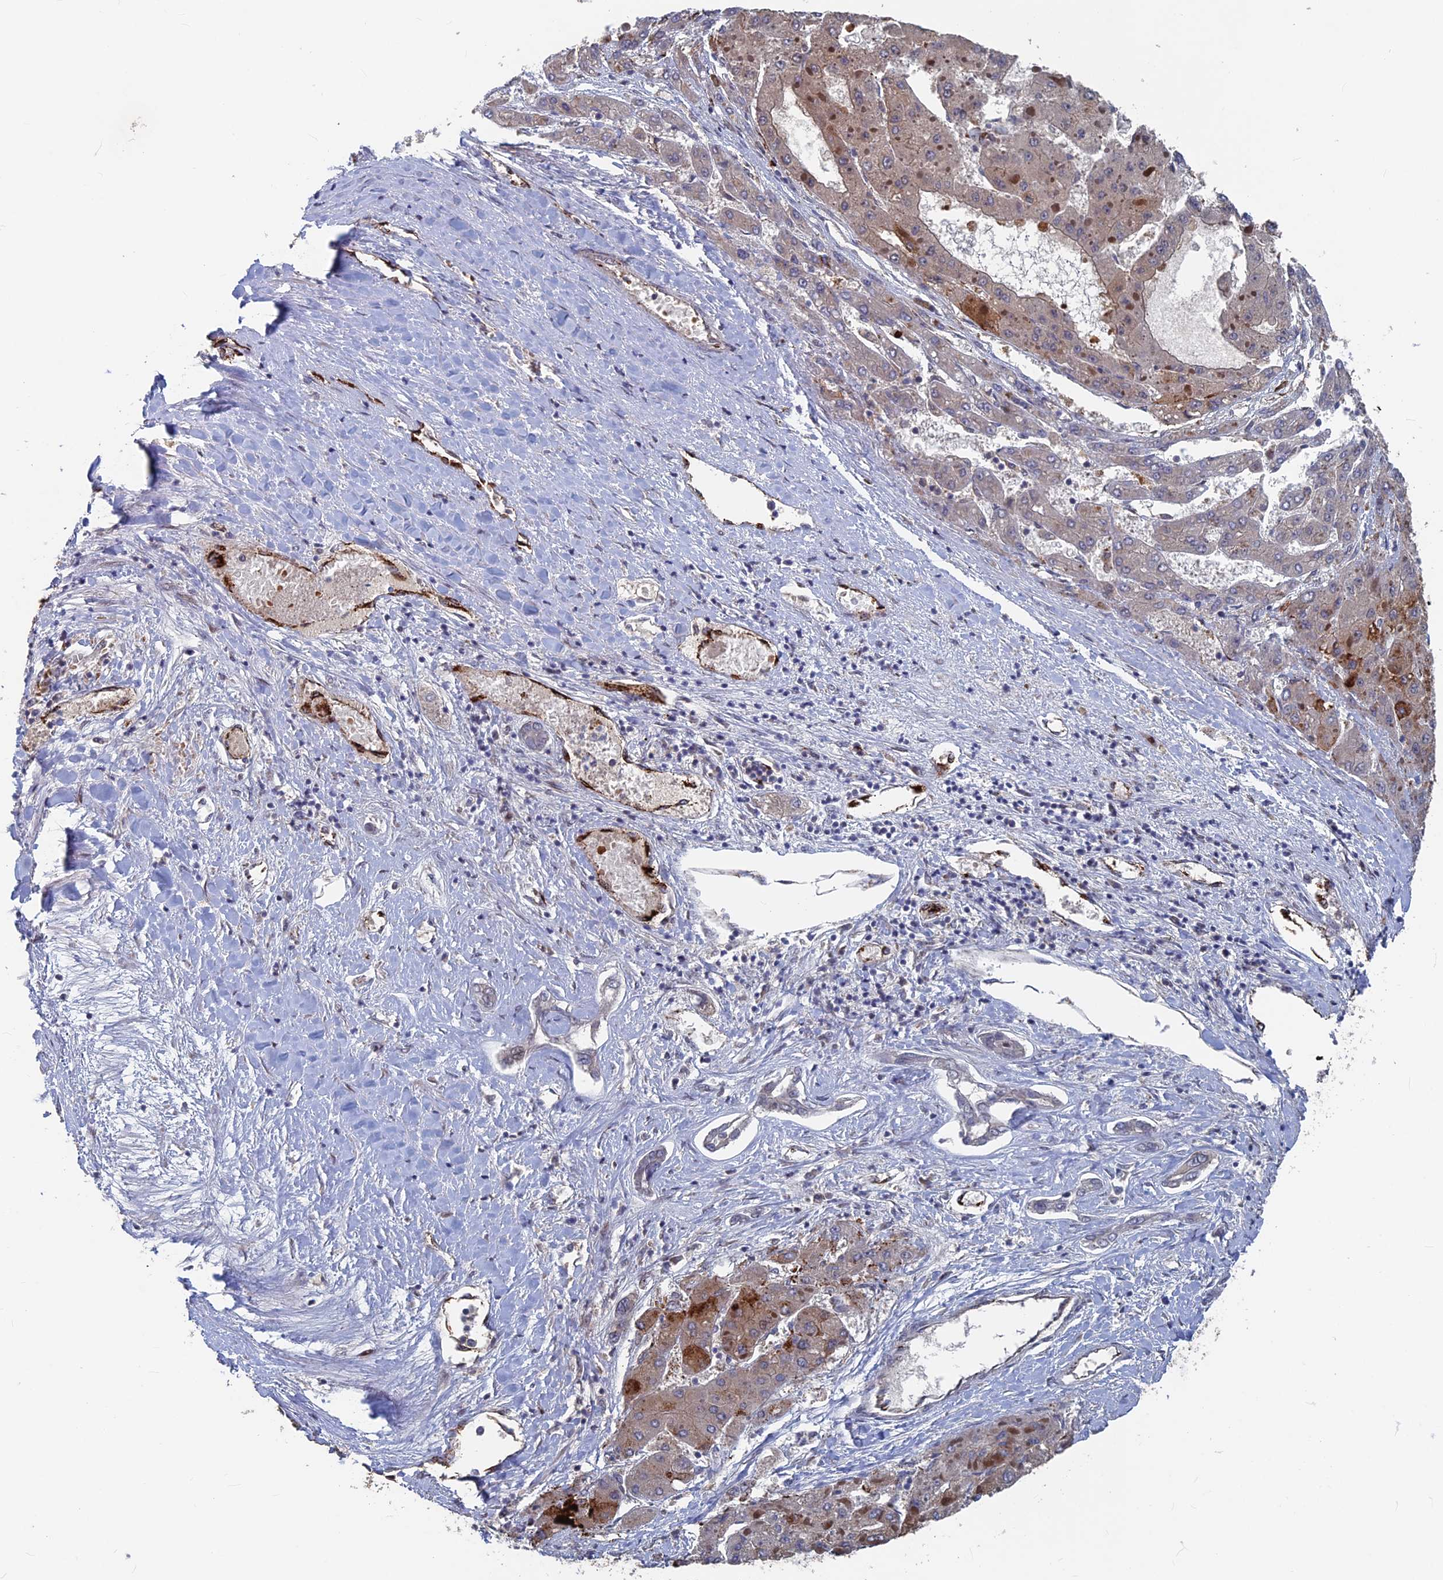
{"staining": {"intensity": "strong", "quantity": "25%-75%", "location": "cytoplasmic/membranous"}, "tissue": "liver cancer", "cell_type": "Tumor cells", "image_type": "cancer", "snomed": [{"axis": "morphology", "description": "Carcinoma, Hepatocellular, NOS"}, {"axis": "topography", "description": "Liver"}], "caption": "Immunohistochemical staining of liver cancer (hepatocellular carcinoma) displays strong cytoplasmic/membranous protein staining in approximately 25%-75% of tumor cells.", "gene": "SH3D21", "patient": {"sex": "female", "age": 73}}